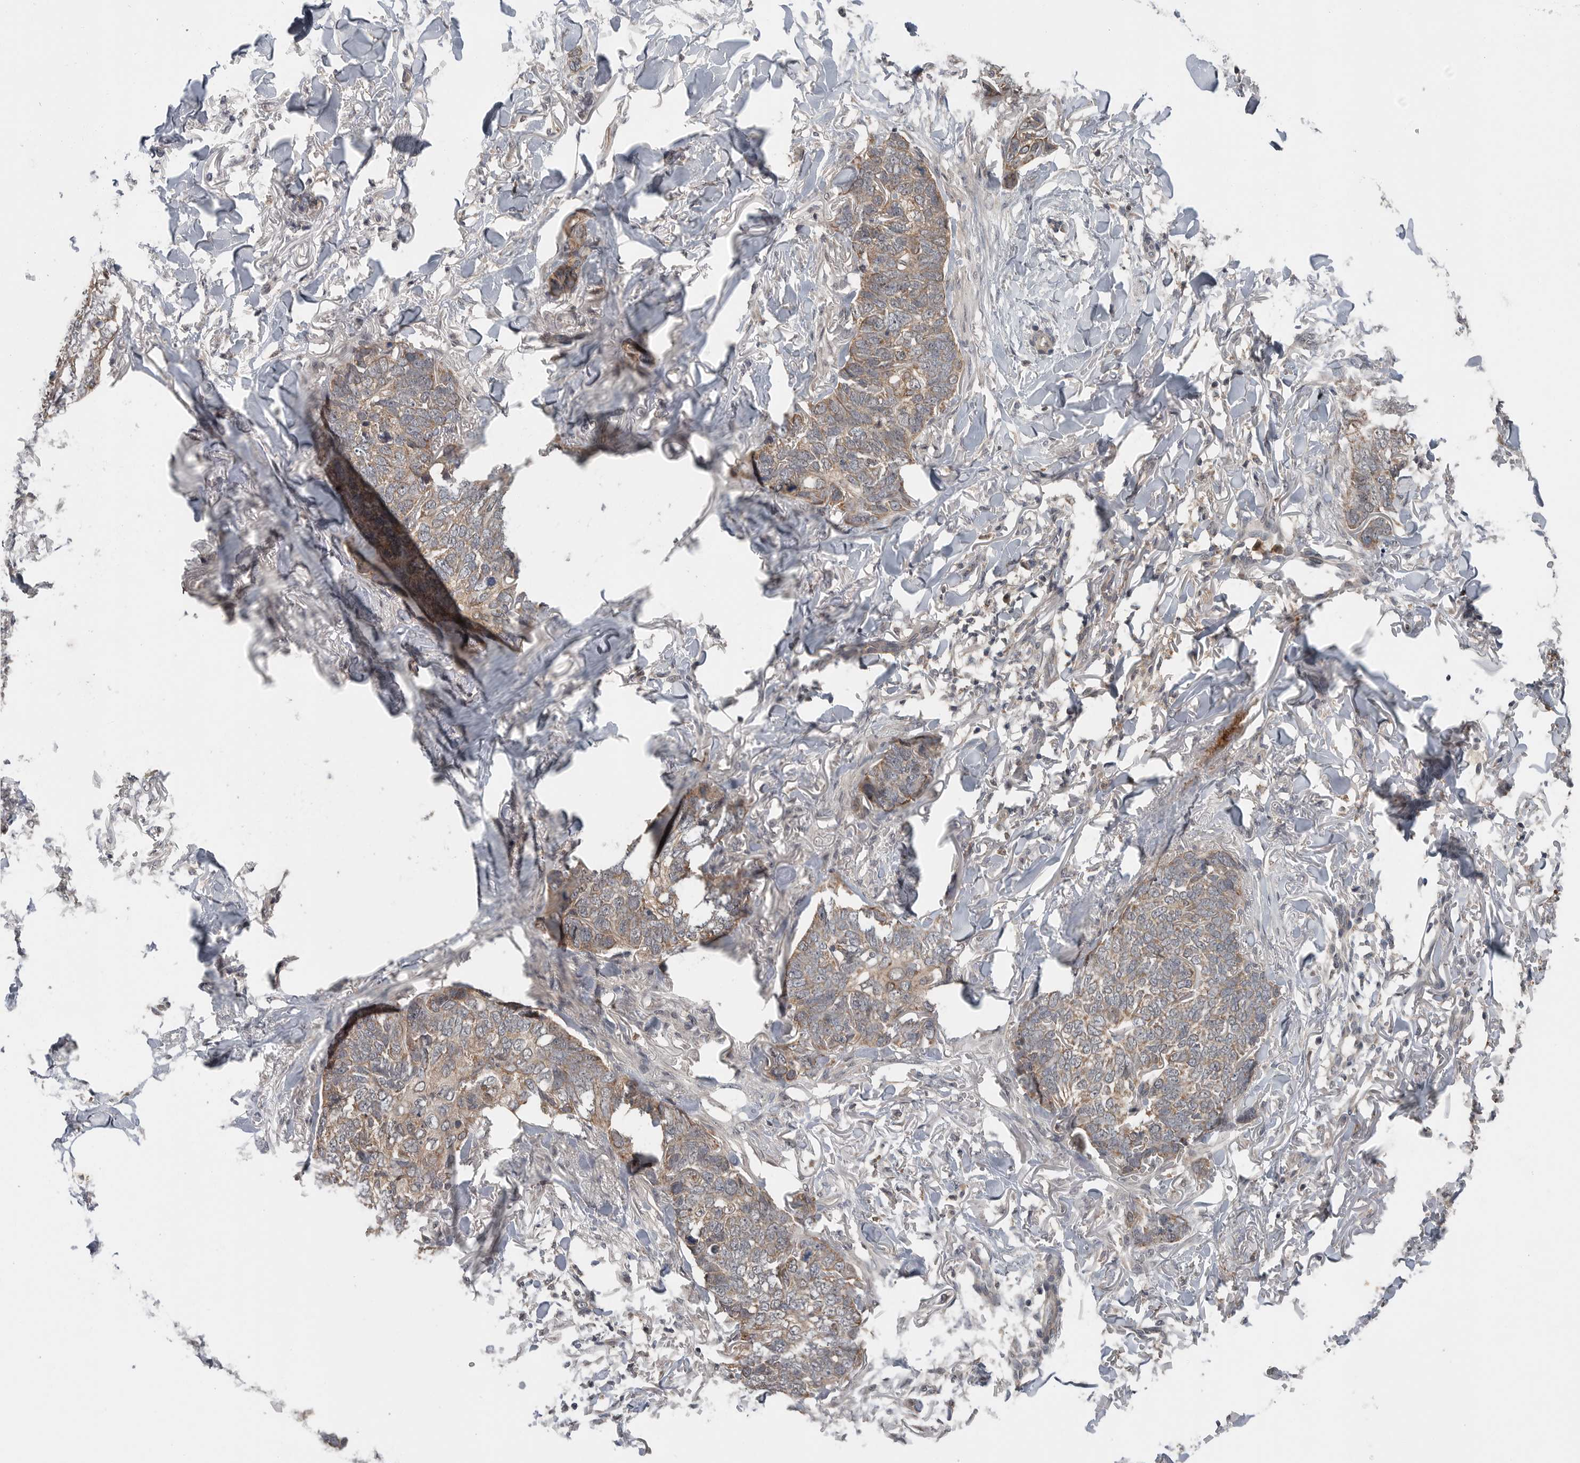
{"staining": {"intensity": "weak", "quantity": ">75%", "location": "cytoplasmic/membranous"}, "tissue": "skin cancer", "cell_type": "Tumor cells", "image_type": "cancer", "snomed": [{"axis": "morphology", "description": "Normal tissue, NOS"}, {"axis": "morphology", "description": "Basal cell carcinoma"}, {"axis": "topography", "description": "Skin"}], "caption": "Immunohistochemical staining of human skin cancer (basal cell carcinoma) exhibits weak cytoplasmic/membranous protein staining in about >75% of tumor cells. The protein is stained brown, and the nuclei are stained in blue (DAB IHC with brightfield microscopy, high magnification).", "gene": "SCP2", "patient": {"sex": "male", "age": 77}}